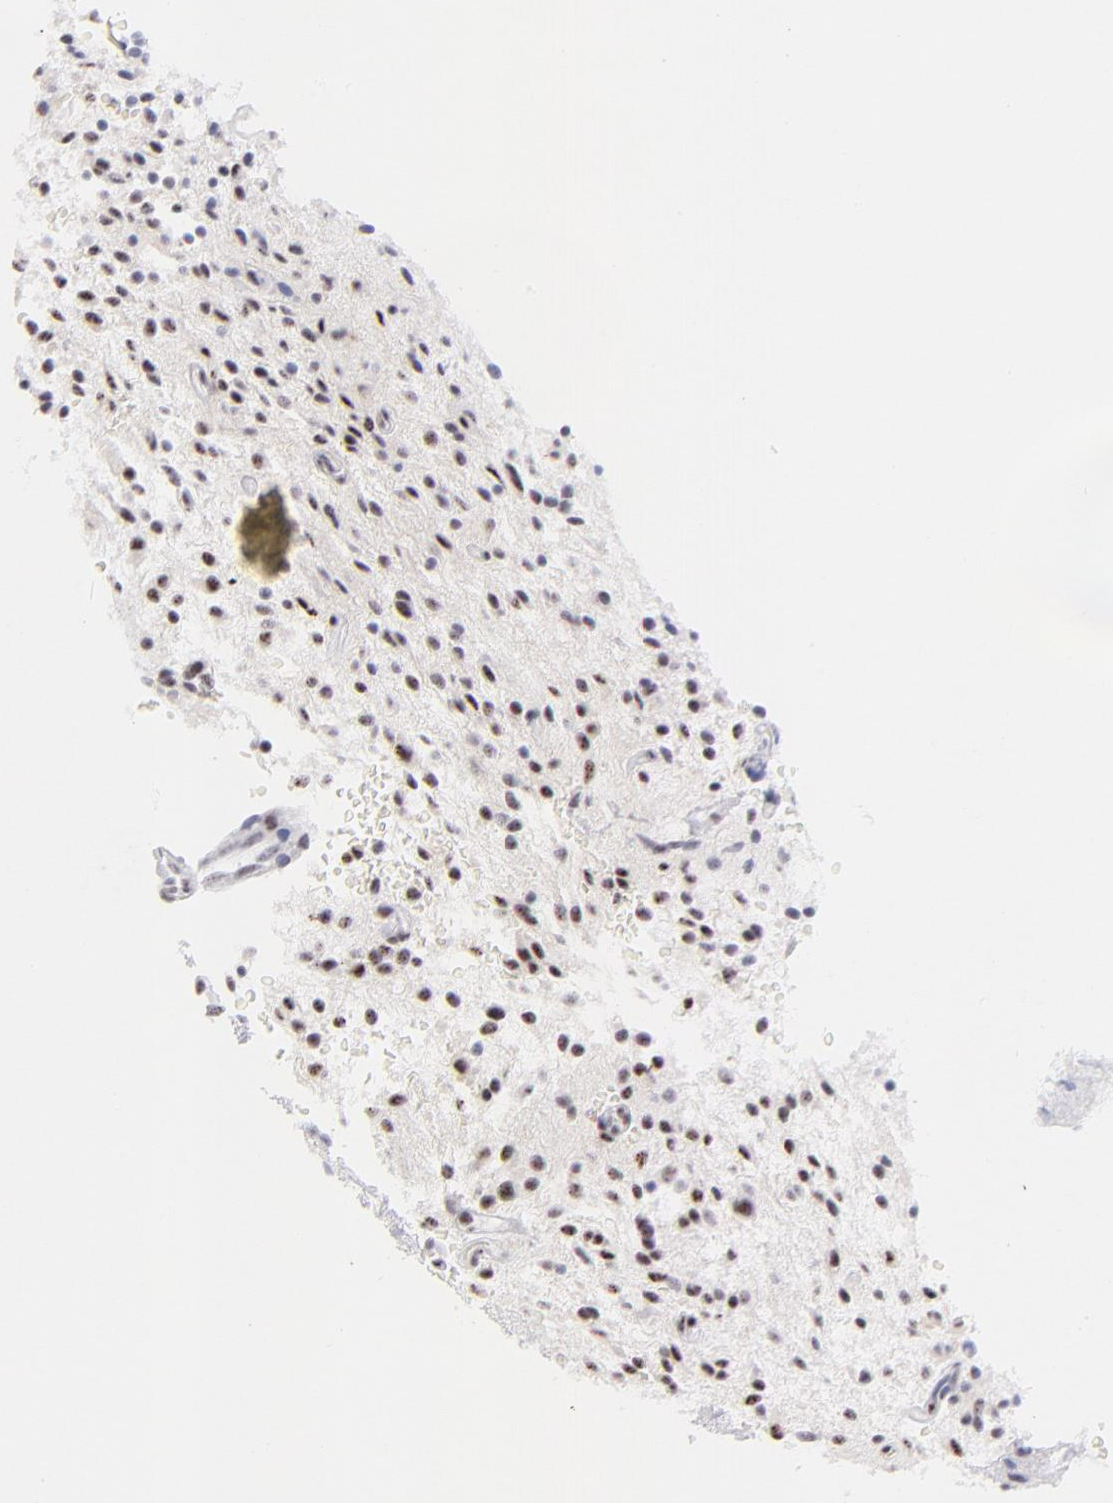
{"staining": {"intensity": "moderate", "quantity": "25%-75%", "location": "nuclear"}, "tissue": "glioma", "cell_type": "Tumor cells", "image_type": "cancer", "snomed": [{"axis": "morphology", "description": "Glioma, malignant, NOS"}, {"axis": "topography", "description": "Cerebellum"}], "caption": "Malignant glioma tissue exhibits moderate nuclear expression in approximately 25%-75% of tumor cells, visualized by immunohistochemistry.", "gene": "CDC25C", "patient": {"sex": "female", "age": 10}}